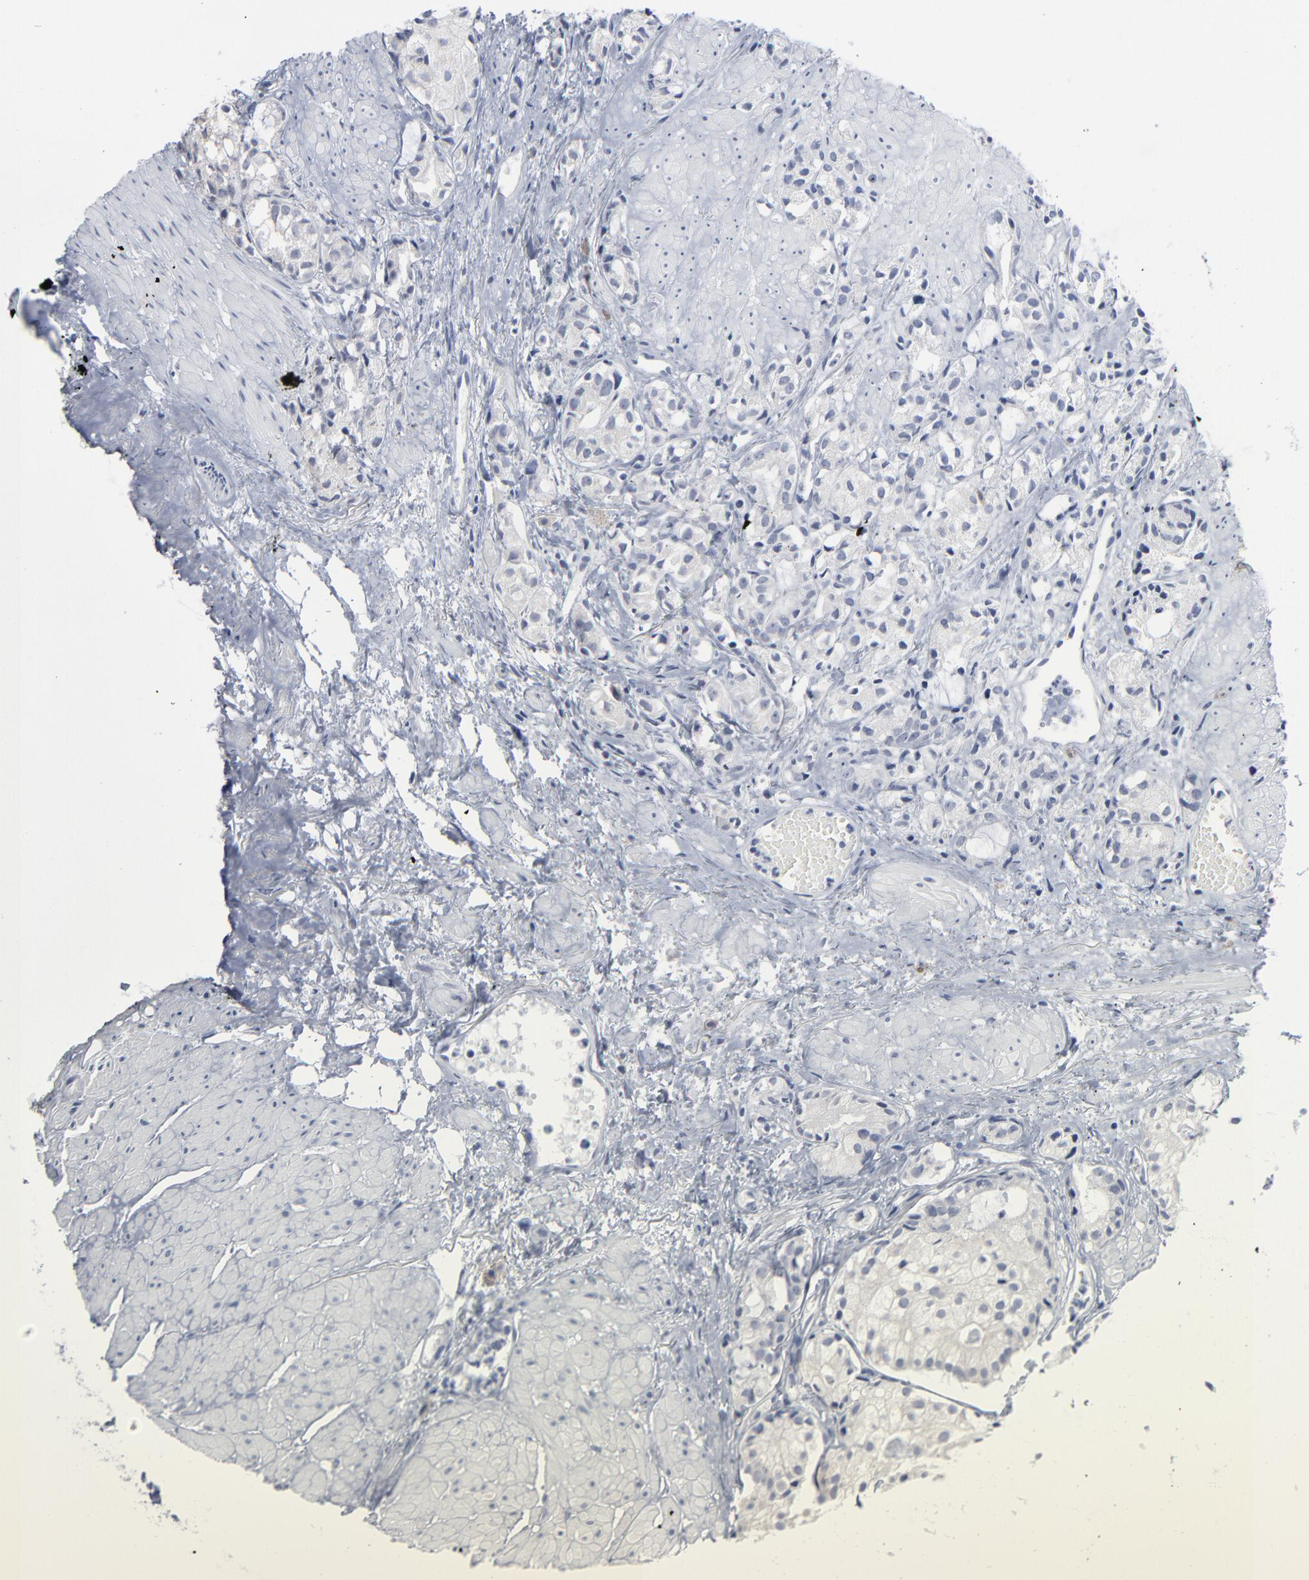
{"staining": {"intensity": "negative", "quantity": "none", "location": "none"}, "tissue": "prostate cancer", "cell_type": "Tumor cells", "image_type": "cancer", "snomed": [{"axis": "morphology", "description": "Adenocarcinoma, High grade"}, {"axis": "topography", "description": "Prostate"}], "caption": "Prostate cancer stained for a protein using immunohistochemistry (IHC) displays no expression tumor cells.", "gene": "PAGE1", "patient": {"sex": "male", "age": 85}}